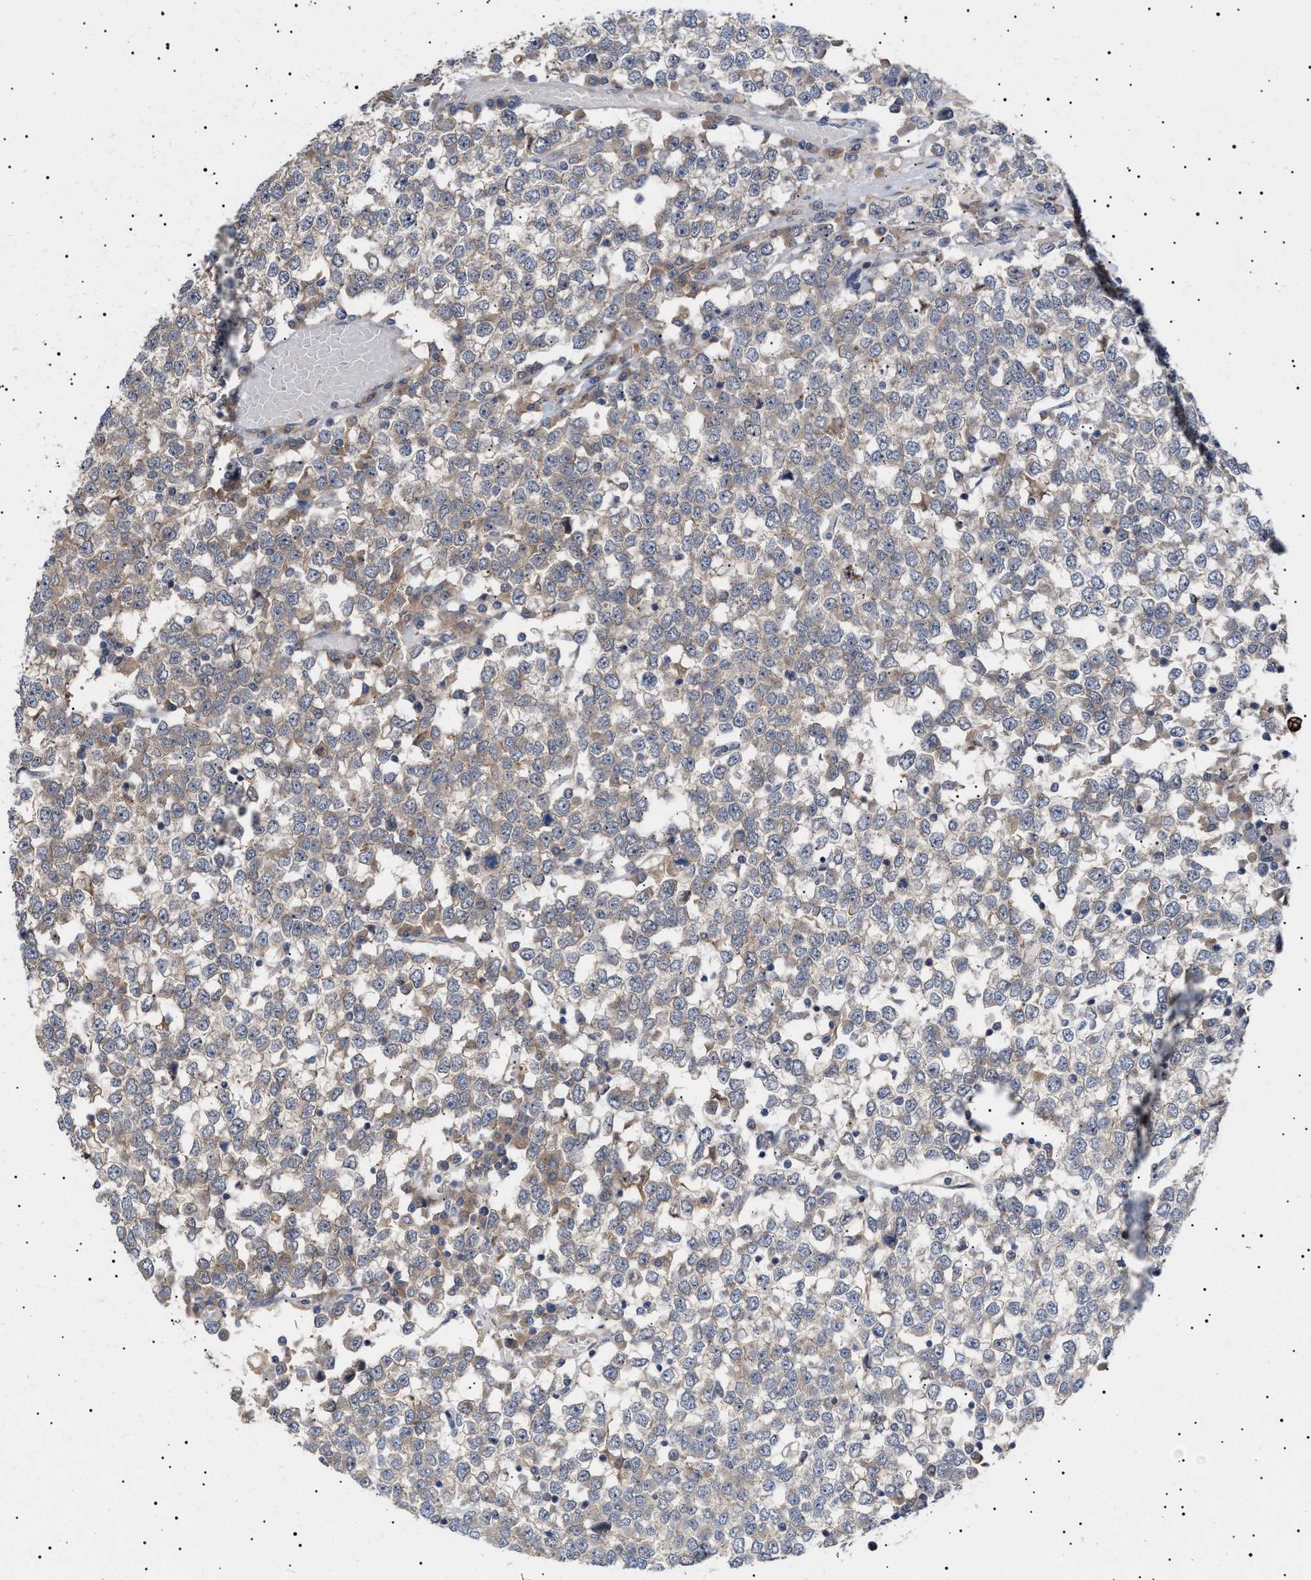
{"staining": {"intensity": "negative", "quantity": "none", "location": "none"}, "tissue": "testis cancer", "cell_type": "Tumor cells", "image_type": "cancer", "snomed": [{"axis": "morphology", "description": "Seminoma, NOS"}, {"axis": "topography", "description": "Testis"}], "caption": "The histopathology image demonstrates no significant expression in tumor cells of seminoma (testis).", "gene": "NPLOC4", "patient": {"sex": "male", "age": 65}}